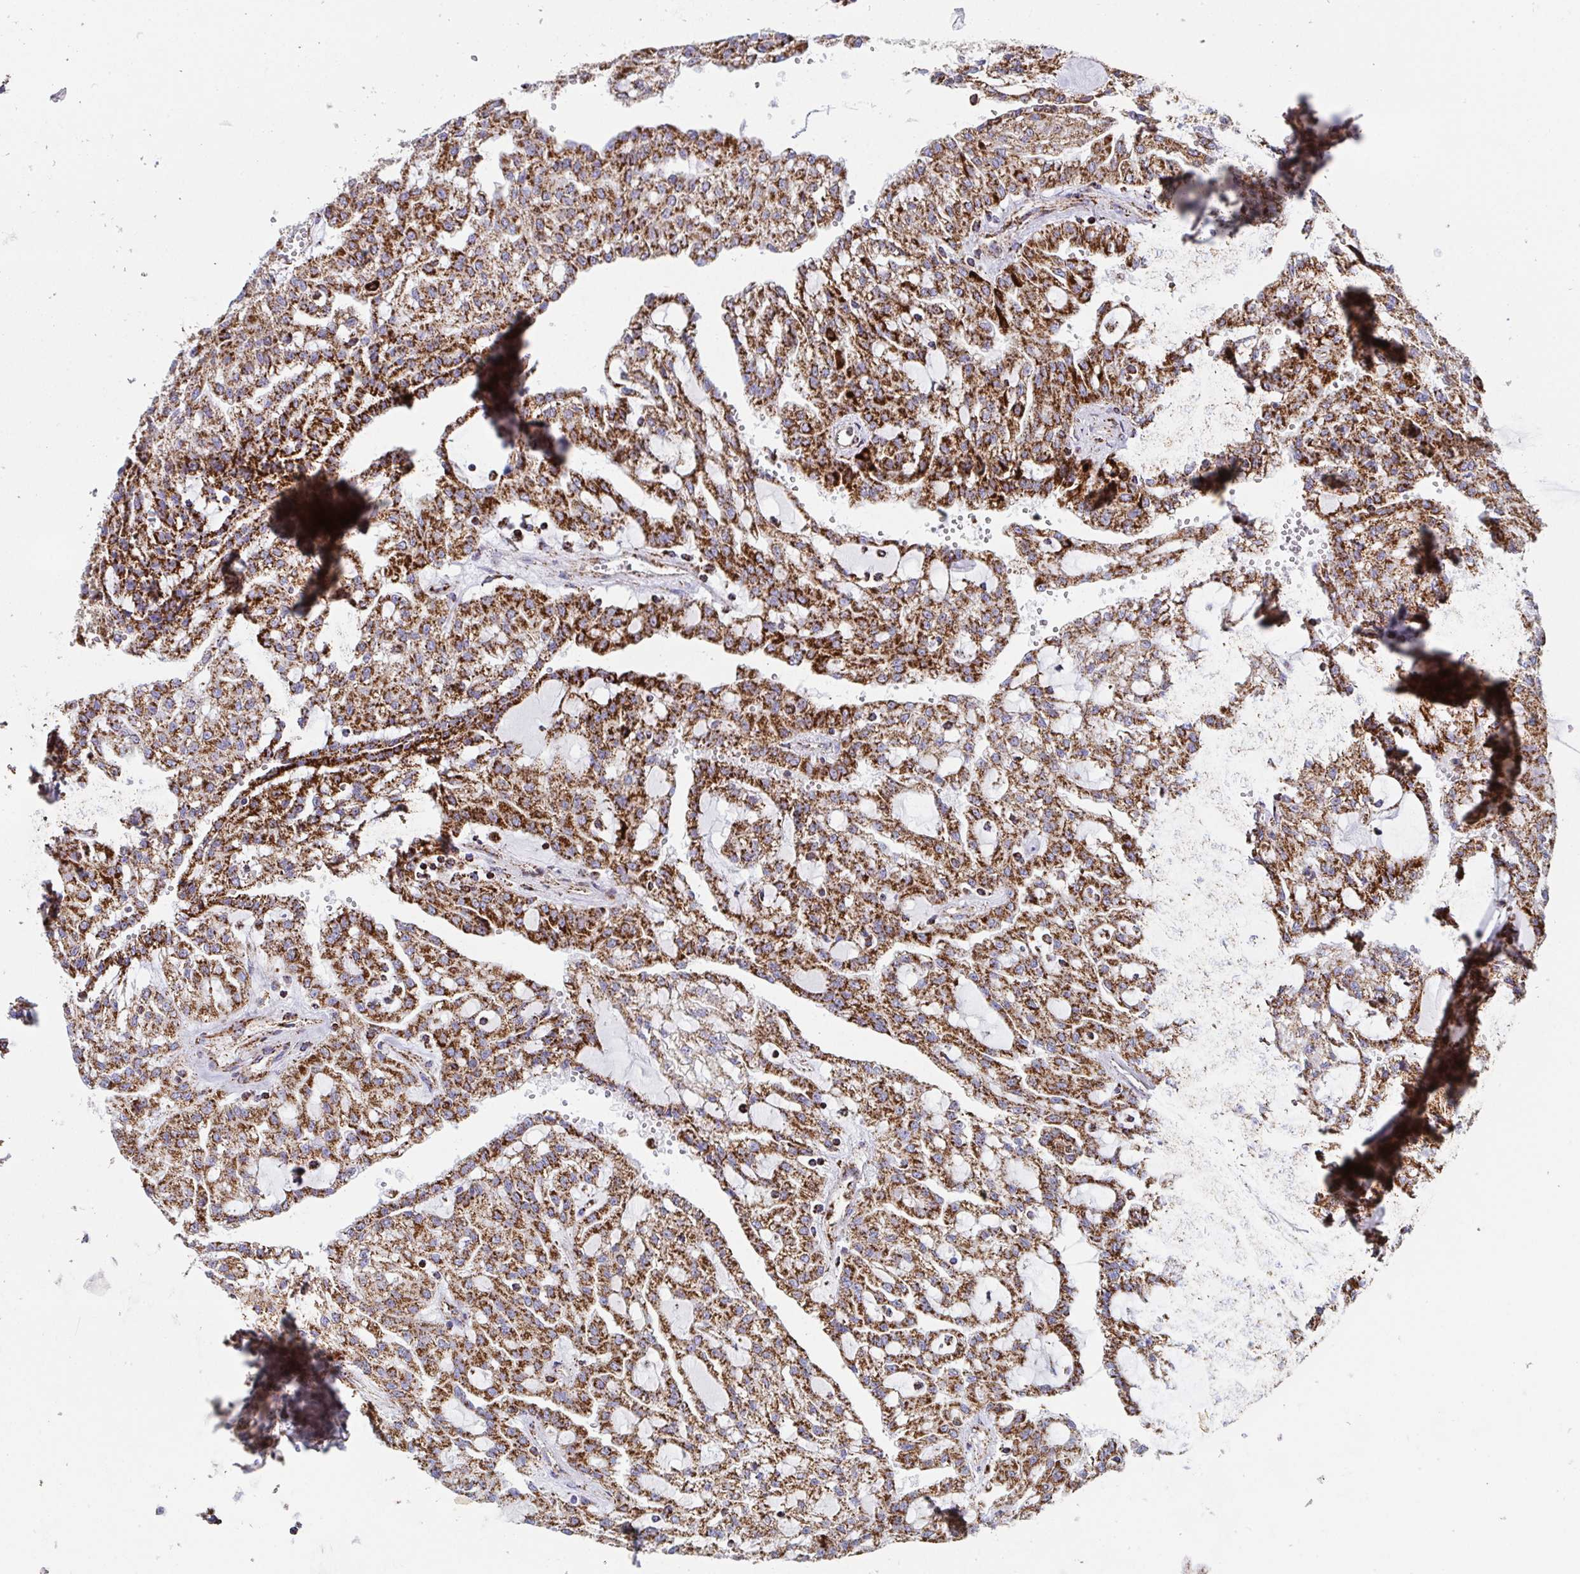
{"staining": {"intensity": "strong", "quantity": ">75%", "location": "cytoplasmic/membranous"}, "tissue": "renal cancer", "cell_type": "Tumor cells", "image_type": "cancer", "snomed": [{"axis": "morphology", "description": "Adenocarcinoma, NOS"}, {"axis": "topography", "description": "Kidney"}], "caption": "Immunohistochemistry (DAB (3,3'-diaminobenzidine)) staining of renal cancer exhibits strong cytoplasmic/membranous protein staining in about >75% of tumor cells.", "gene": "ATP5MJ", "patient": {"sex": "male", "age": 63}}